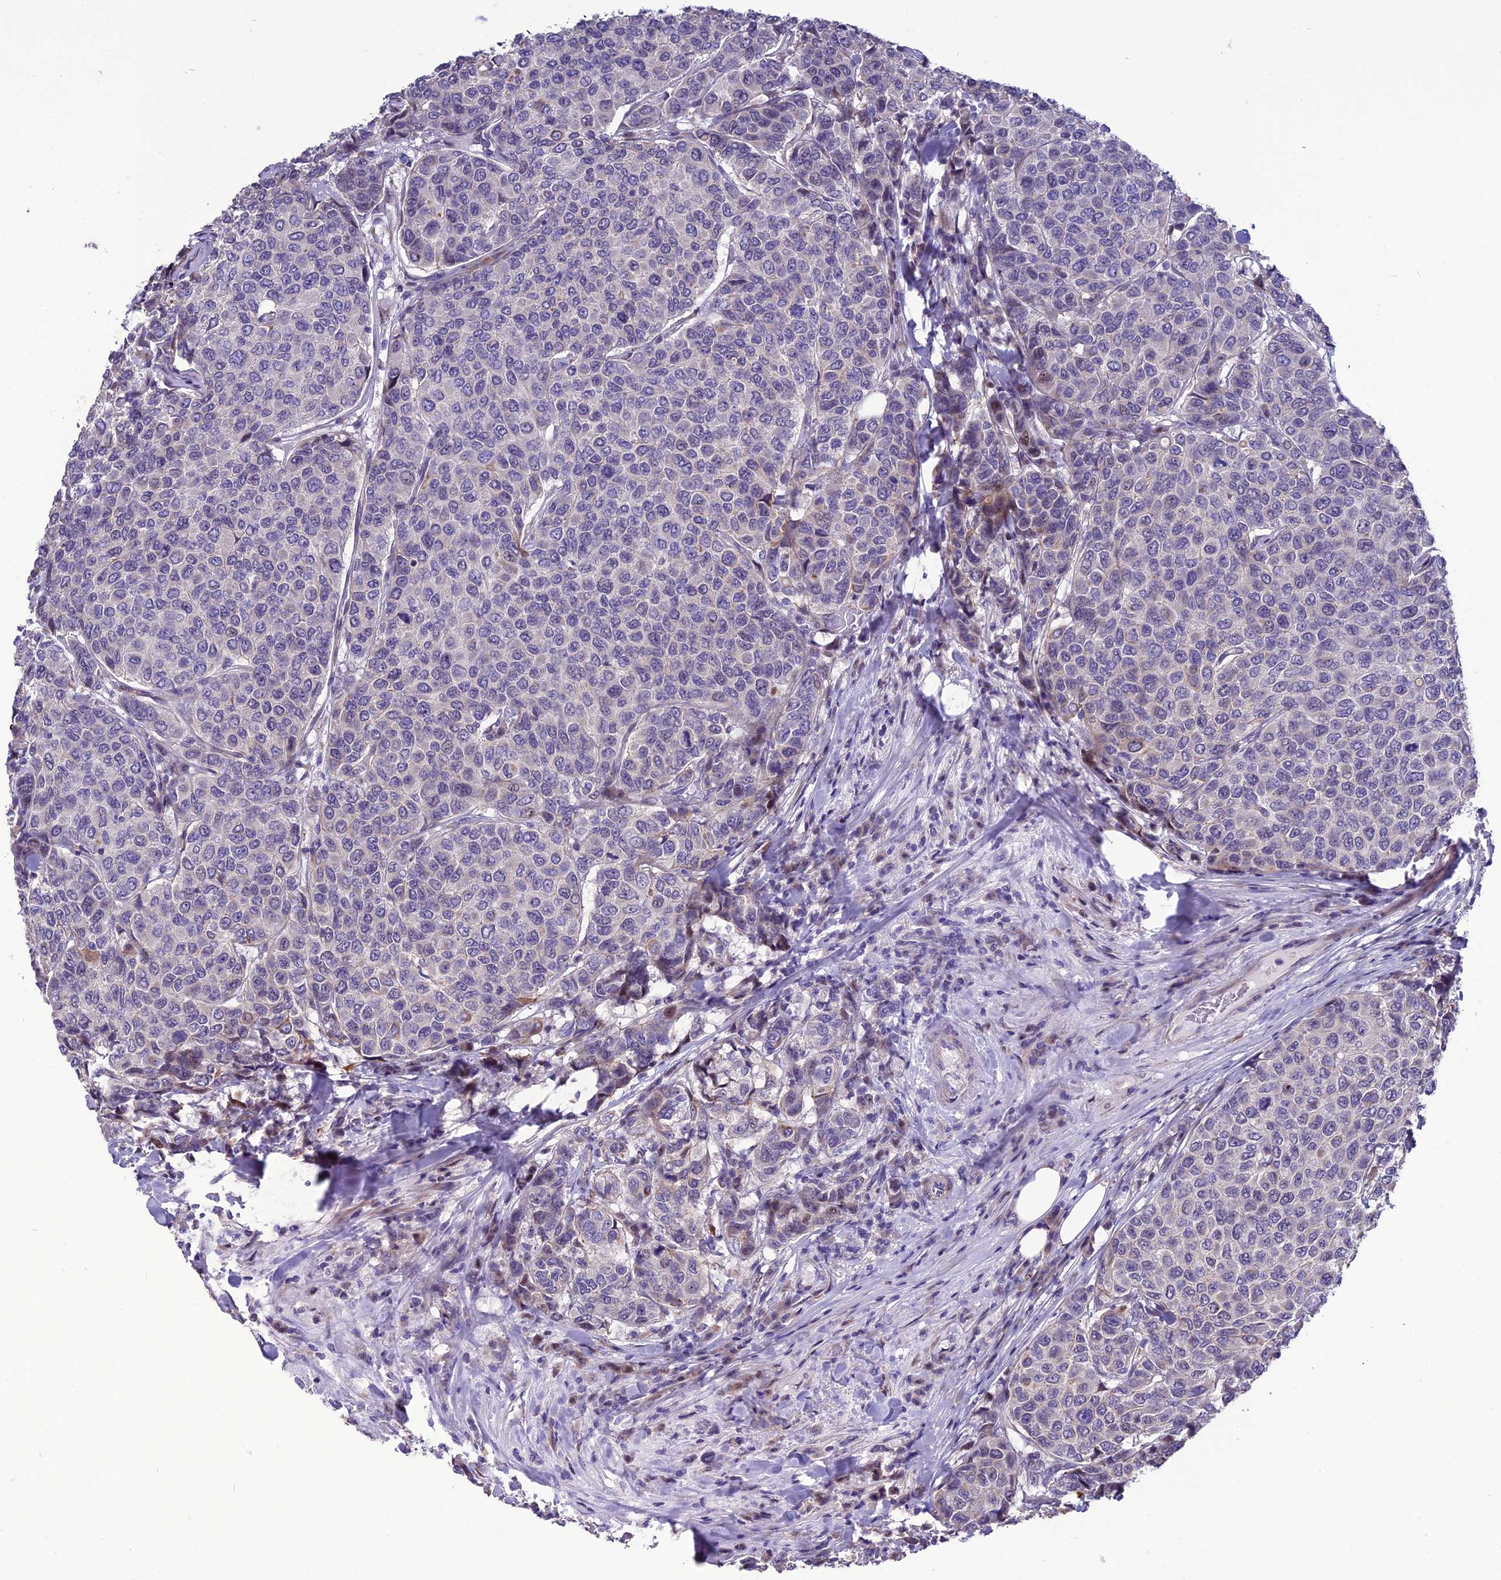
{"staining": {"intensity": "negative", "quantity": "none", "location": "none"}, "tissue": "breast cancer", "cell_type": "Tumor cells", "image_type": "cancer", "snomed": [{"axis": "morphology", "description": "Duct carcinoma"}, {"axis": "topography", "description": "Breast"}], "caption": "Immunohistochemical staining of human intraductal carcinoma (breast) reveals no significant positivity in tumor cells.", "gene": "SPG21", "patient": {"sex": "female", "age": 55}}